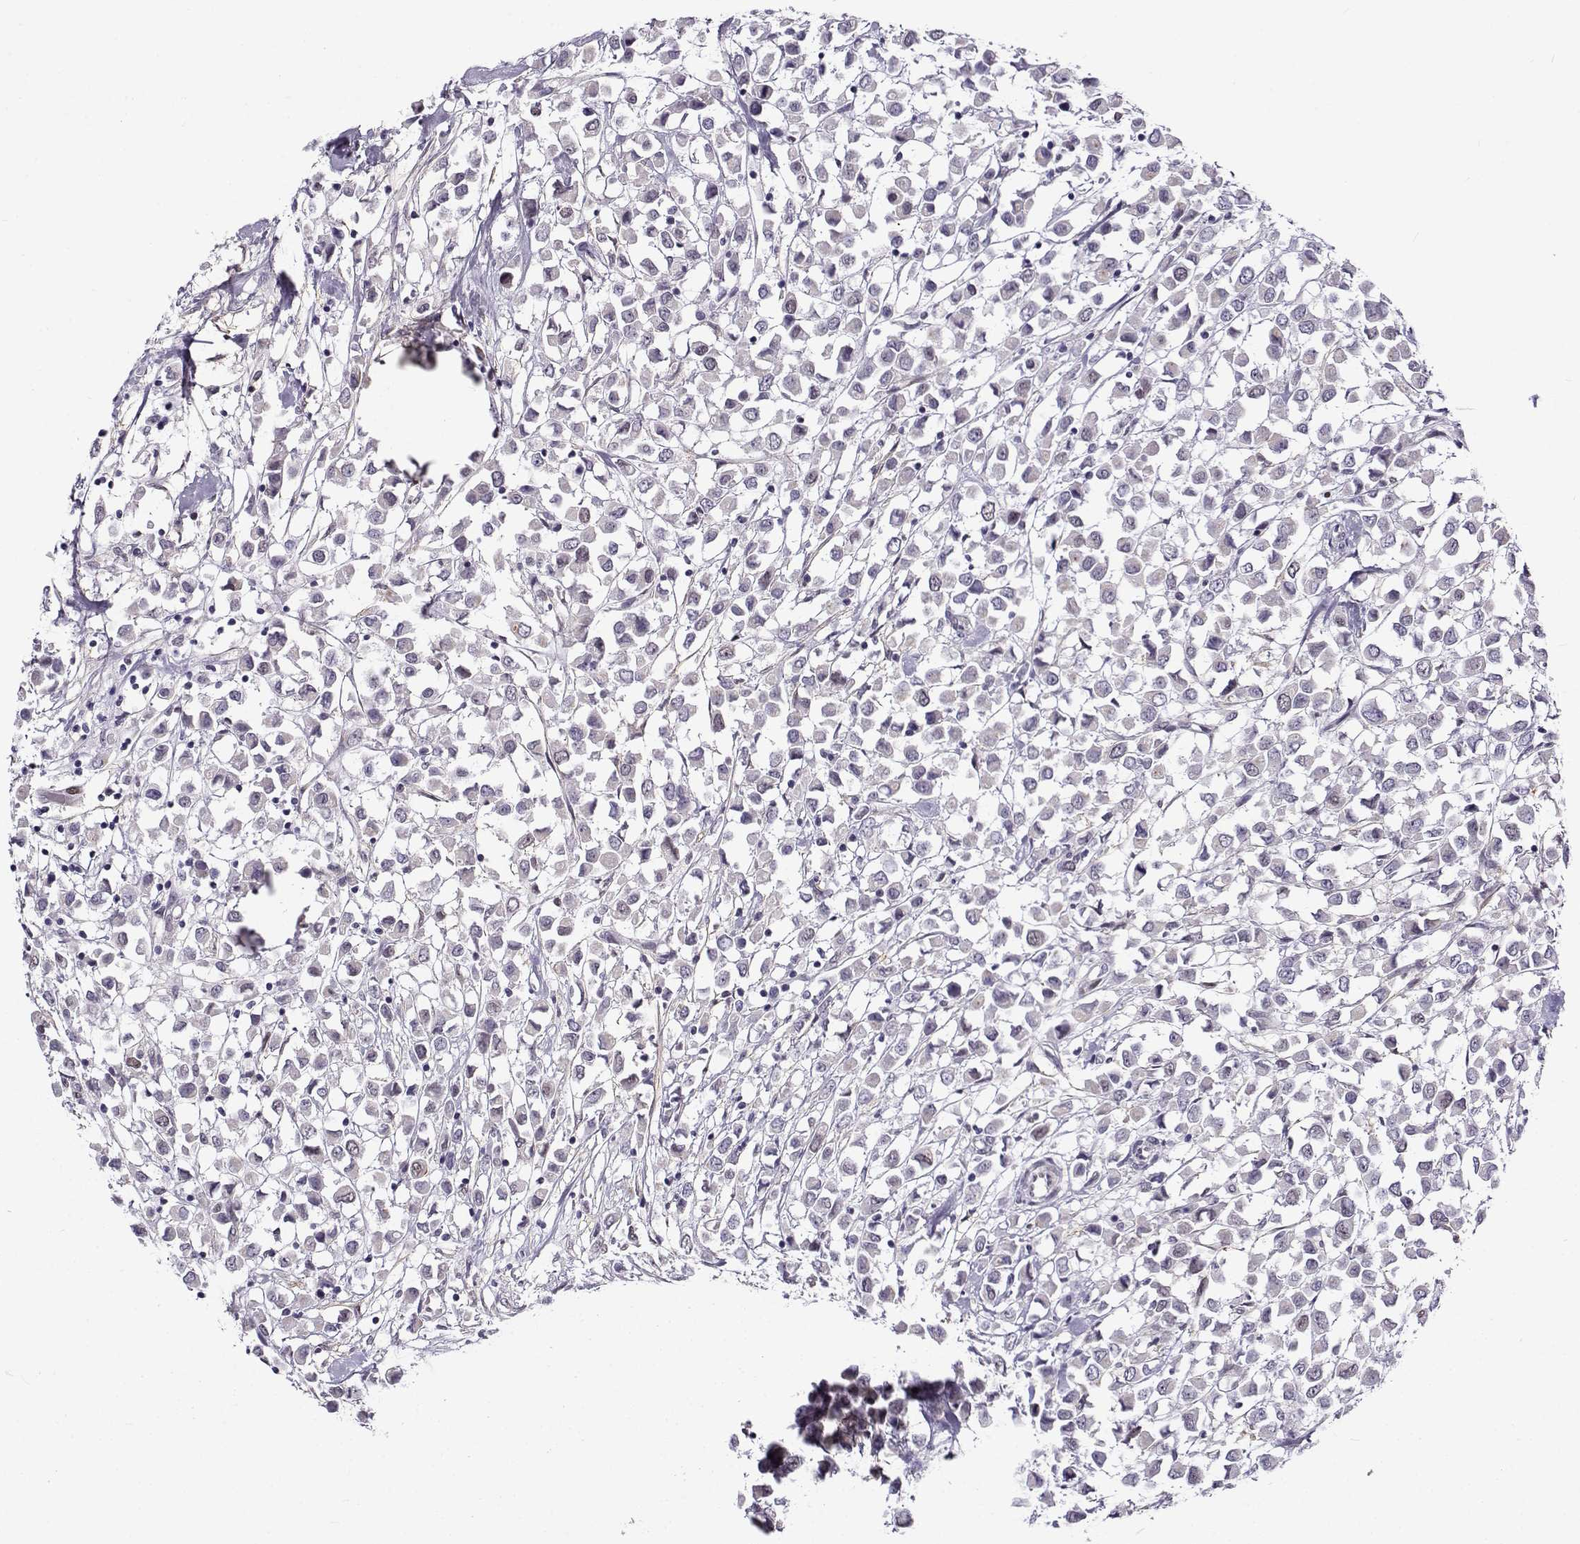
{"staining": {"intensity": "negative", "quantity": "none", "location": "none"}, "tissue": "breast cancer", "cell_type": "Tumor cells", "image_type": "cancer", "snomed": [{"axis": "morphology", "description": "Duct carcinoma"}, {"axis": "topography", "description": "Breast"}], "caption": "DAB (3,3'-diaminobenzidine) immunohistochemical staining of breast cancer (infiltrating ductal carcinoma) displays no significant positivity in tumor cells.", "gene": "BACH1", "patient": {"sex": "female", "age": 61}}